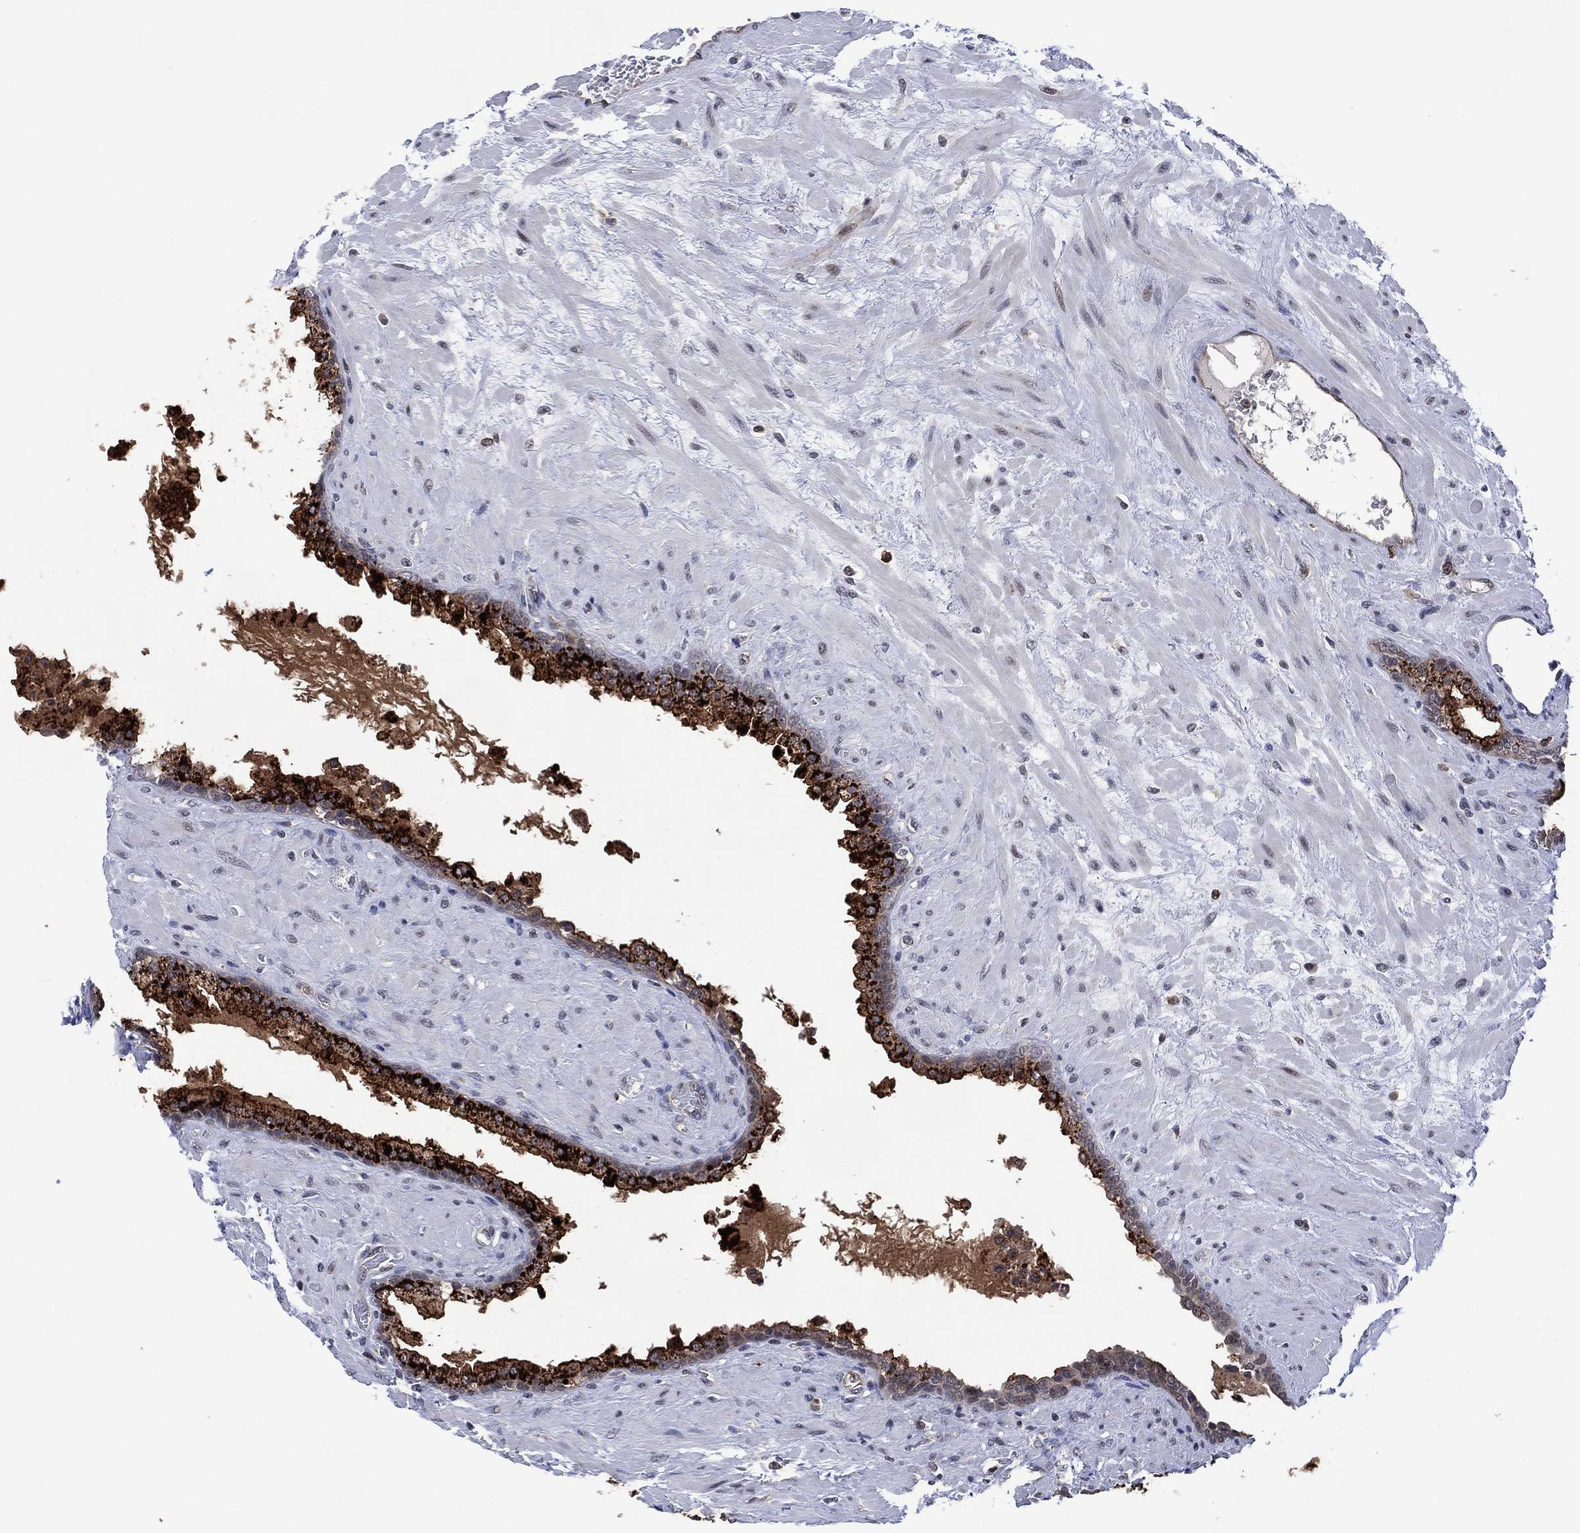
{"staining": {"intensity": "strong", "quantity": ">75%", "location": "cytoplasmic/membranous"}, "tissue": "prostate", "cell_type": "Glandular cells", "image_type": "normal", "snomed": [{"axis": "morphology", "description": "Normal tissue, NOS"}, {"axis": "topography", "description": "Prostate"}], "caption": "Immunohistochemical staining of normal prostate shows >75% levels of strong cytoplasmic/membranous protein positivity in about >75% of glandular cells. (DAB = brown stain, brightfield microscopy at high magnification).", "gene": "DPP4", "patient": {"sex": "male", "age": 63}}